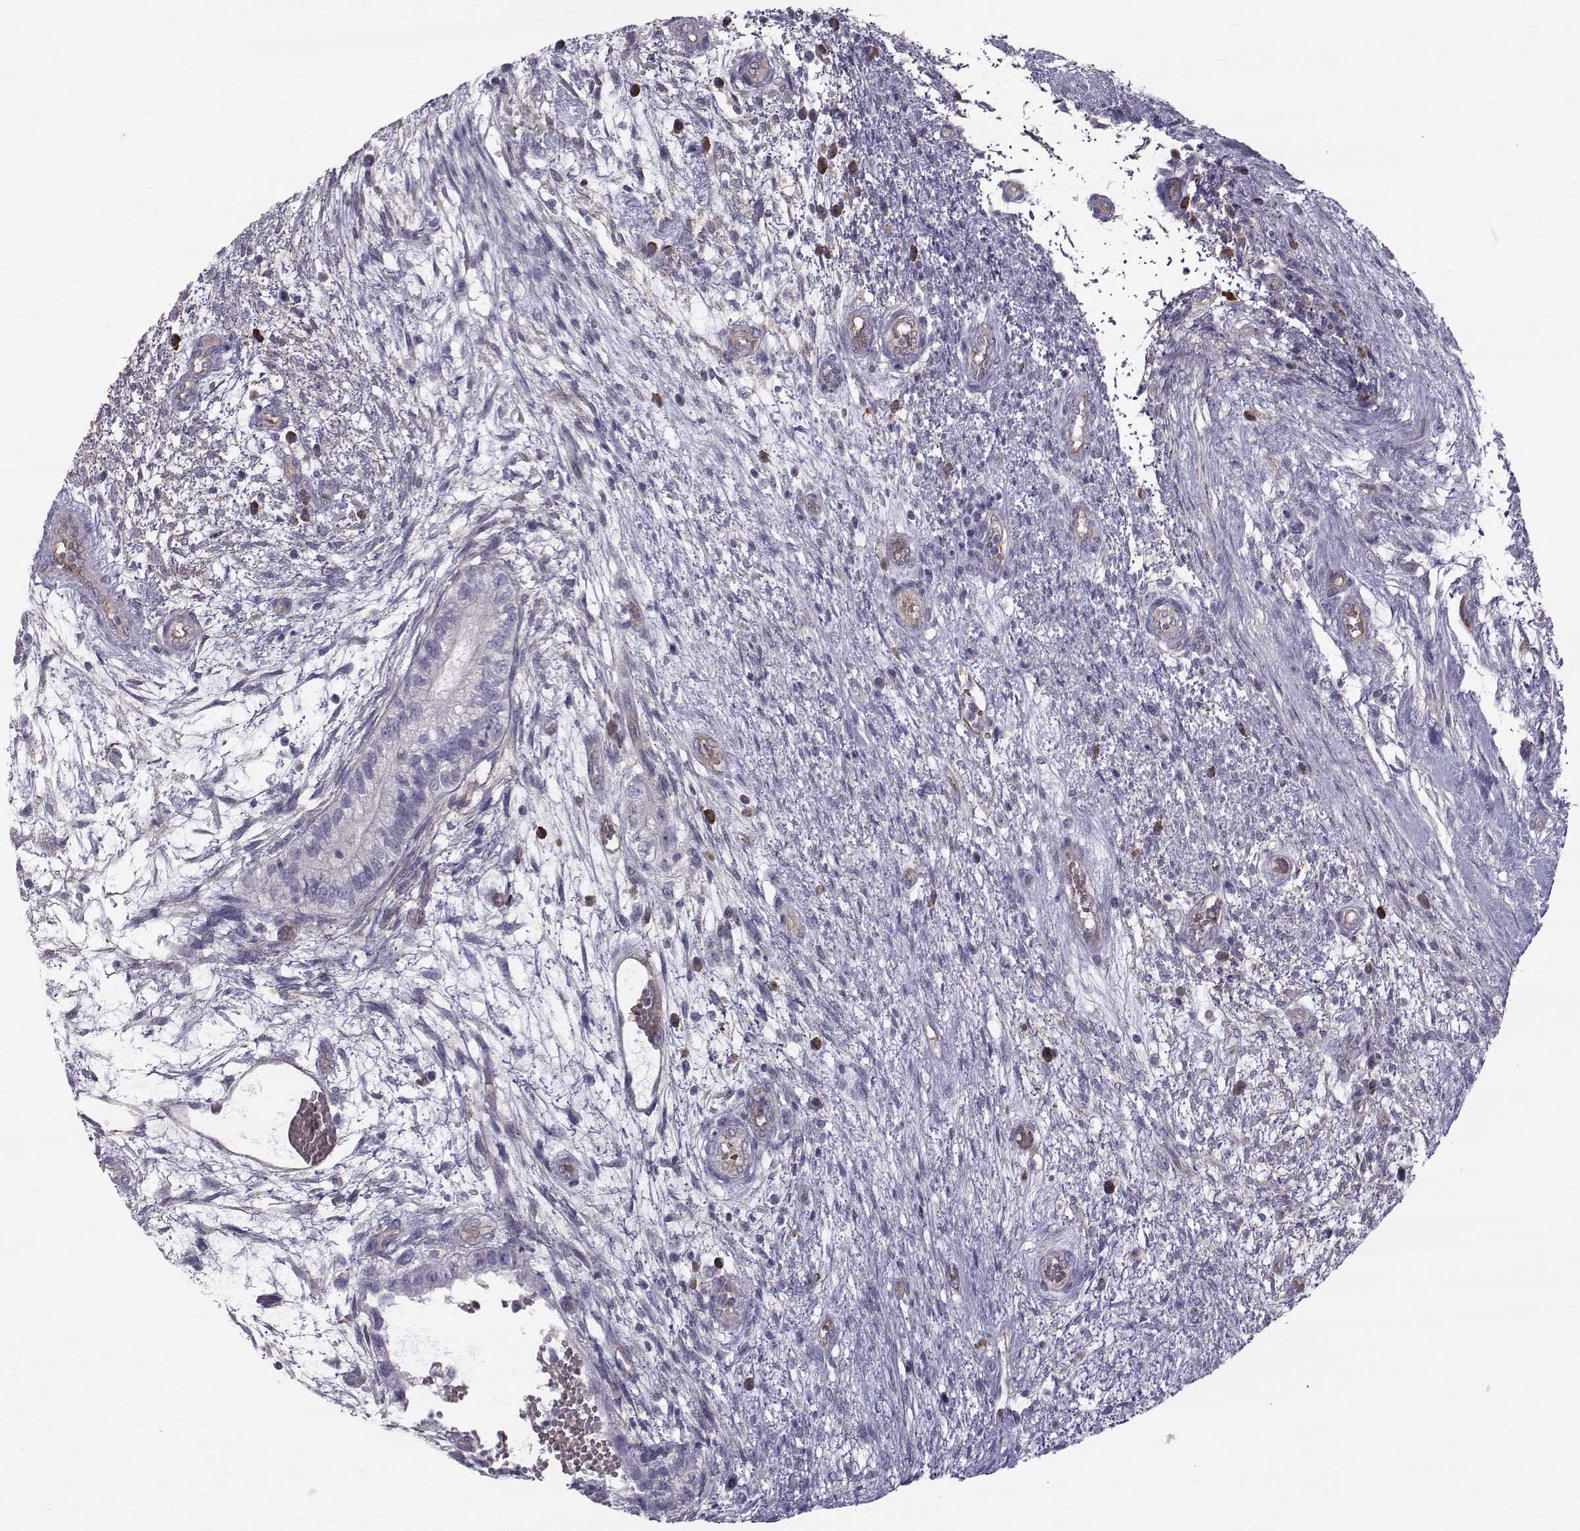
{"staining": {"intensity": "negative", "quantity": "none", "location": "none"}, "tissue": "testis cancer", "cell_type": "Tumor cells", "image_type": "cancer", "snomed": [{"axis": "morphology", "description": "Normal tissue, NOS"}, {"axis": "morphology", "description": "Carcinoma, Embryonal, NOS"}, {"axis": "topography", "description": "Testis"}, {"axis": "topography", "description": "Epididymis"}], "caption": "The micrograph reveals no significant expression in tumor cells of testis cancer.", "gene": "QPCT", "patient": {"sex": "male", "age": 32}}